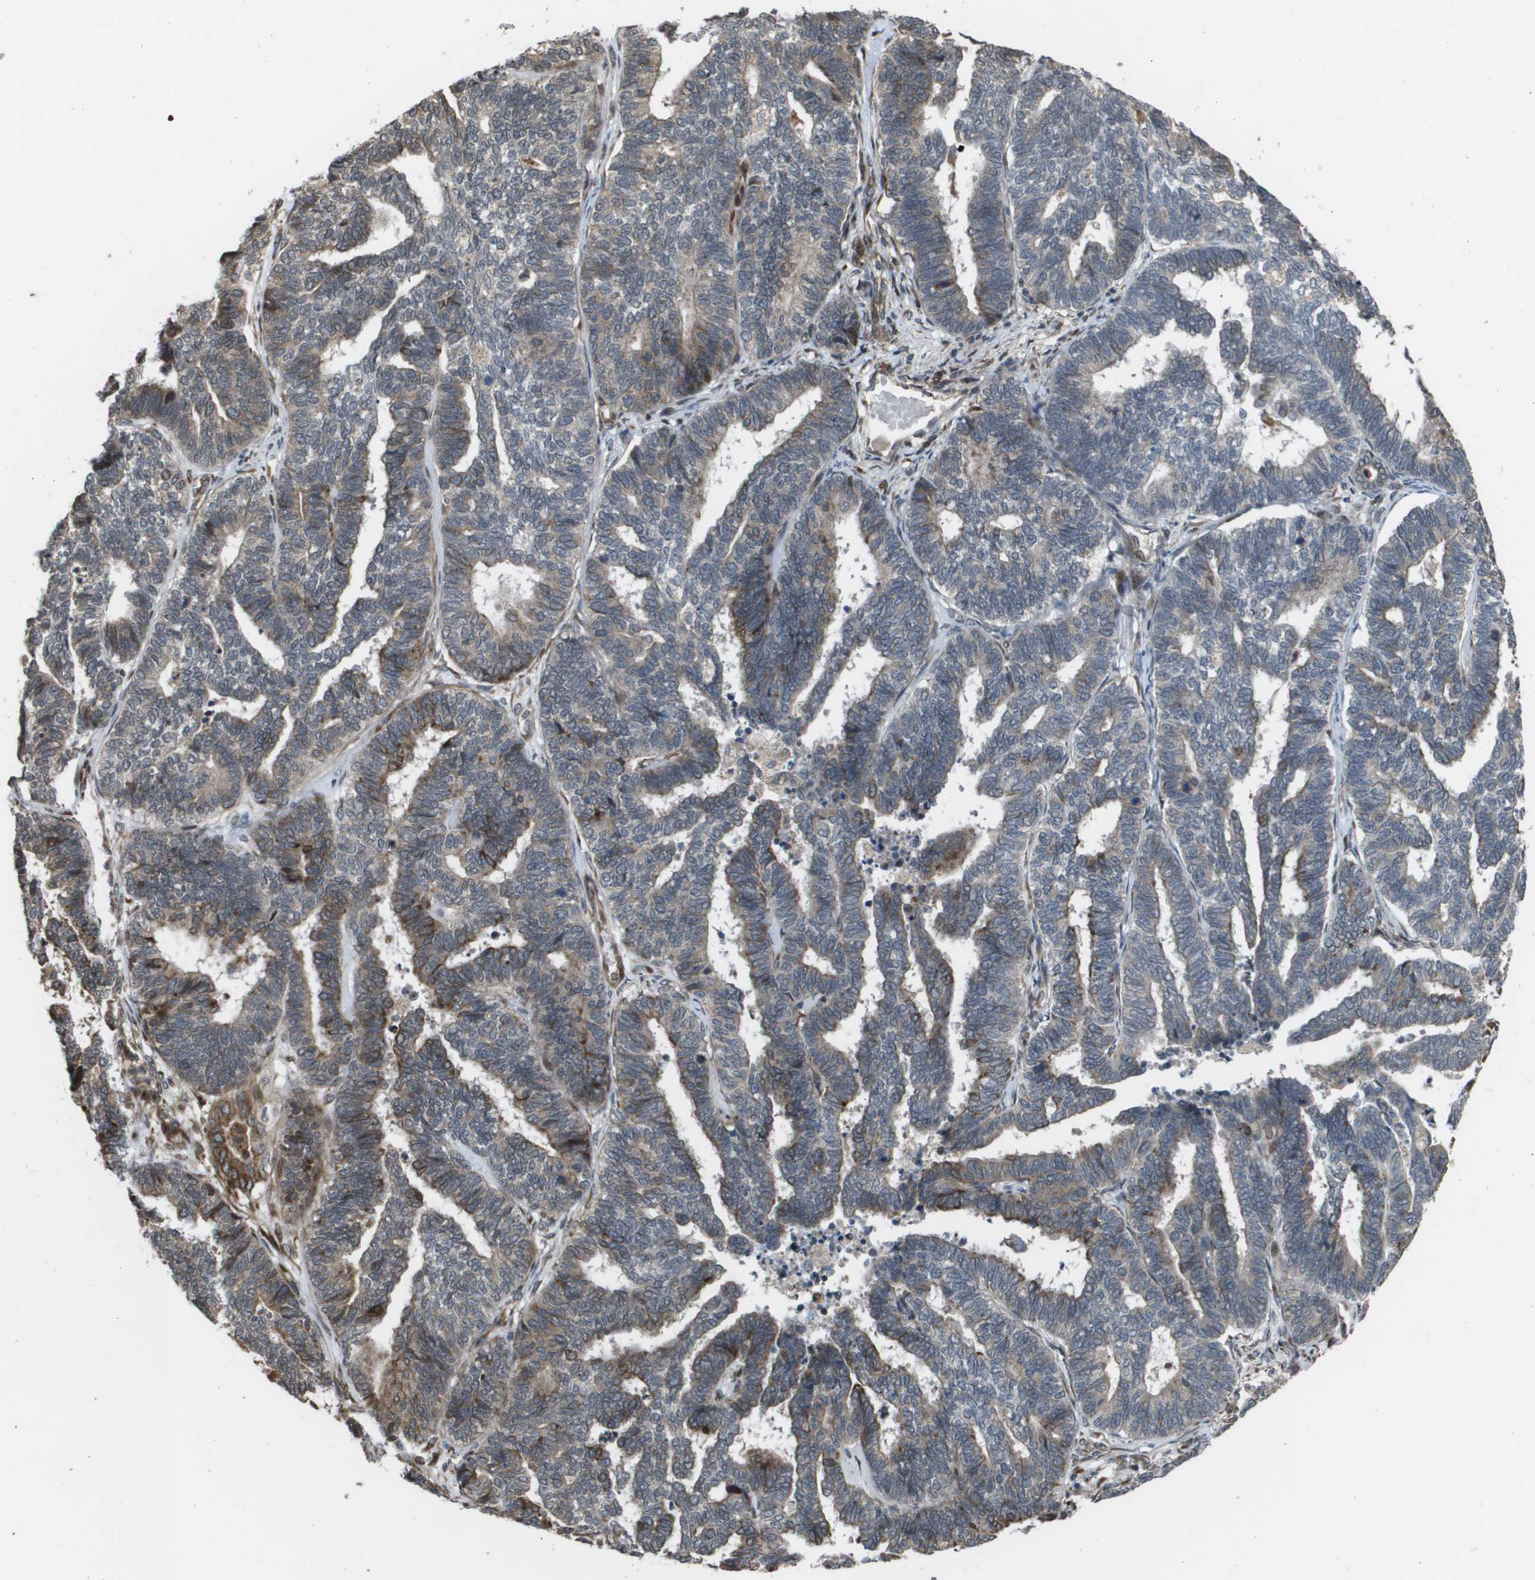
{"staining": {"intensity": "strong", "quantity": "<25%", "location": "cytoplasmic/membranous,nuclear"}, "tissue": "endometrial cancer", "cell_type": "Tumor cells", "image_type": "cancer", "snomed": [{"axis": "morphology", "description": "Adenocarcinoma, NOS"}, {"axis": "topography", "description": "Endometrium"}], "caption": "Endometrial cancer (adenocarcinoma) tissue reveals strong cytoplasmic/membranous and nuclear staining in approximately <25% of tumor cells The protein of interest is shown in brown color, while the nuclei are stained blue.", "gene": "AXIN2", "patient": {"sex": "female", "age": 70}}